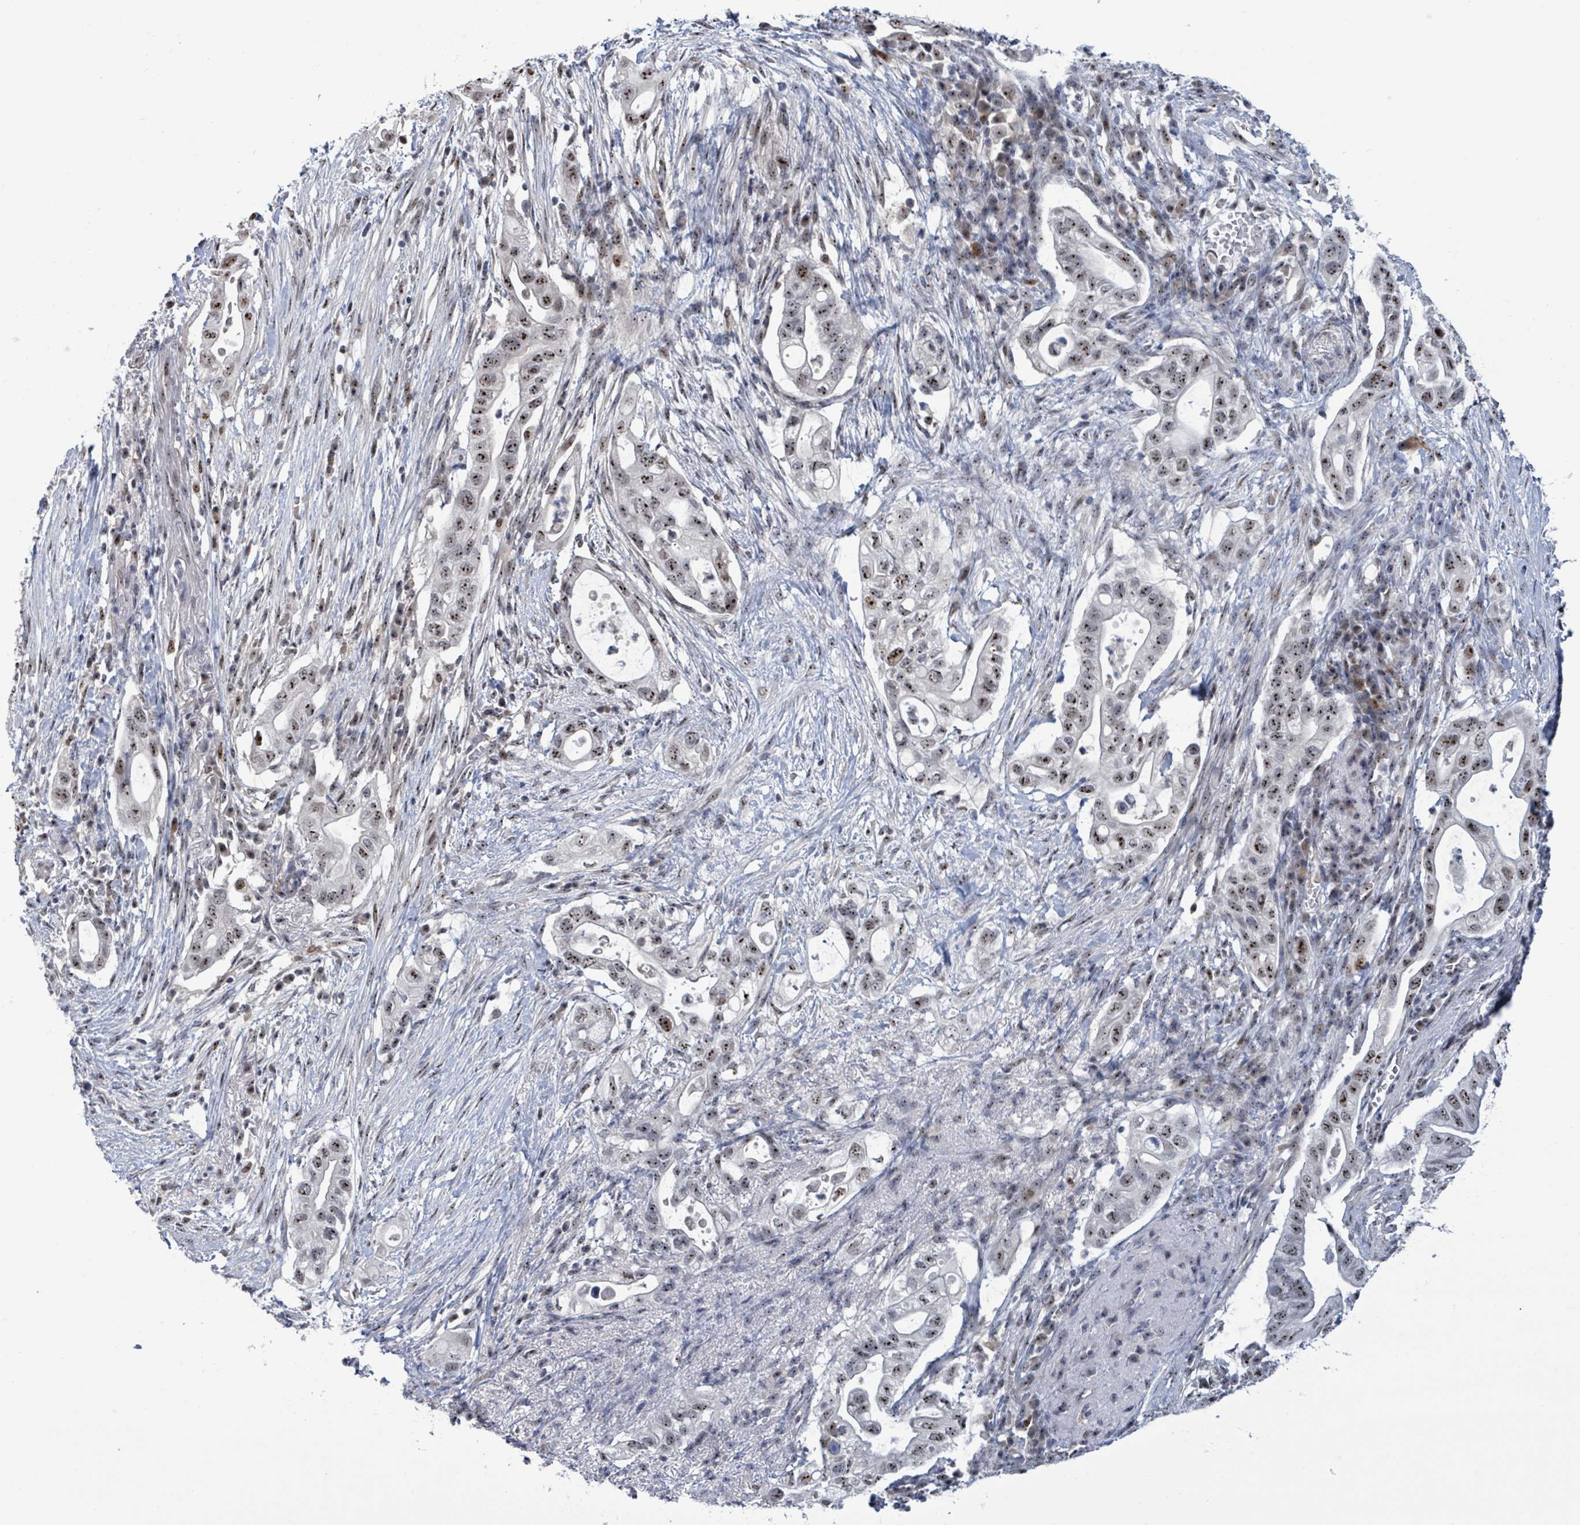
{"staining": {"intensity": "strong", "quantity": ">75%", "location": "nuclear"}, "tissue": "pancreatic cancer", "cell_type": "Tumor cells", "image_type": "cancer", "snomed": [{"axis": "morphology", "description": "Adenocarcinoma, NOS"}, {"axis": "topography", "description": "Pancreas"}], "caption": "Strong nuclear protein expression is appreciated in about >75% of tumor cells in pancreatic cancer.", "gene": "RRN3", "patient": {"sex": "female", "age": 72}}